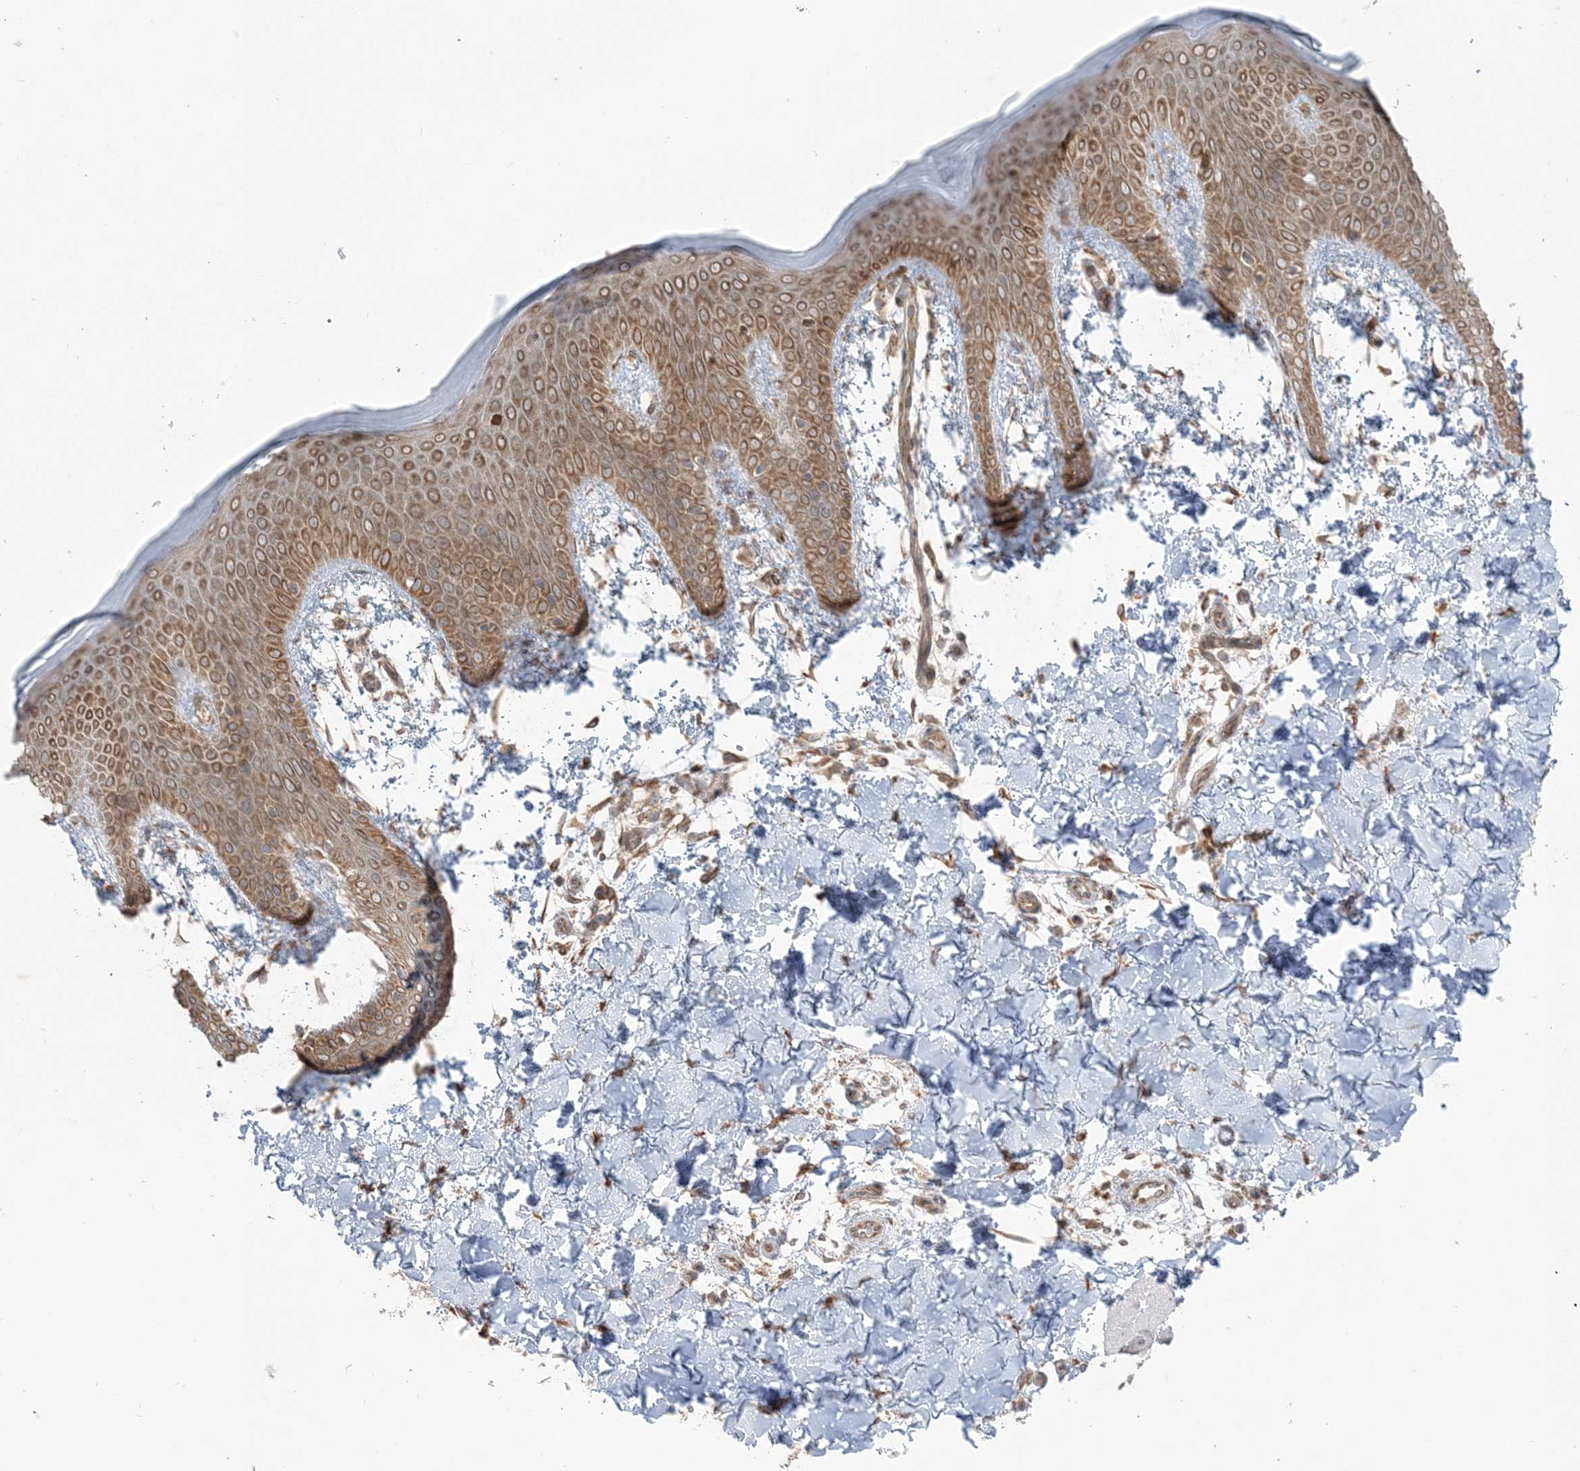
{"staining": {"intensity": "moderate", "quantity": ">75%", "location": "cytoplasmic/membranous"}, "tissue": "skin", "cell_type": "Fibroblasts", "image_type": "normal", "snomed": [{"axis": "morphology", "description": "Normal tissue, NOS"}, {"axis": "topography", "description": "Skin"}], "caption": "Immunohistochemical staining of normal human skin displays moderate cytoplasmic/membranous protein staining in about >75% of fibroblasts. The staining is performed using DAB brown chromogen to label protein expression. The nuclei are counter-stained blue using hematoxylin.", "gene": "UBXN4", "patient": {"sex": "male", "age": 36}}